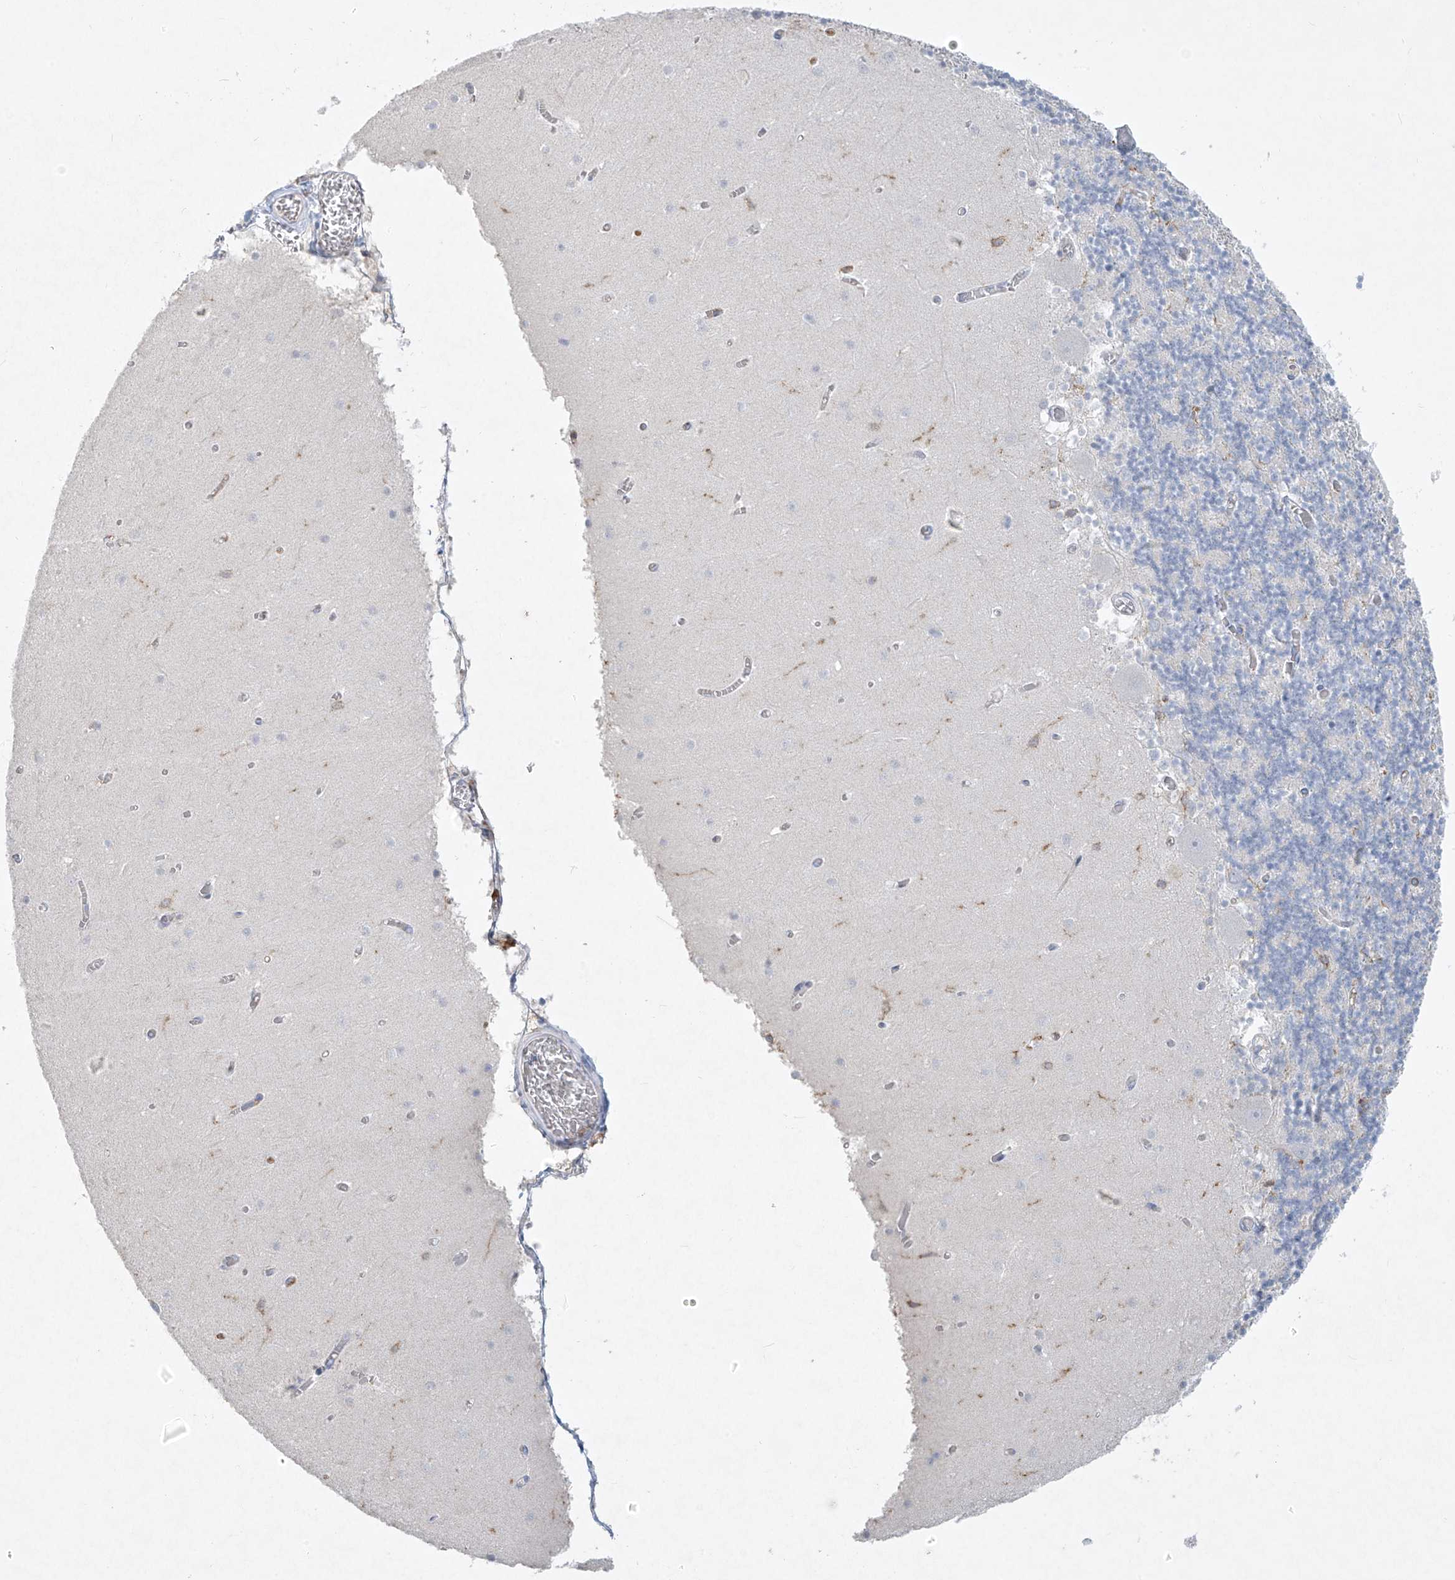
{"staining": {"intensity": "negative", "quantity": "none", "location": "none"}, "tissue": "cerebellum", "cell_type": "Cells in granular layer", "image_type": "normal", "snomed": [{"axis": "morphology", "description": "Normal tissue, NOS"}, {"axis": "topography", "description": "Cerebellum"}], "caption": "This is a photomicrograph of immunohistochemistry staining of normal cerebellum, which shows no positivity in cells in granular layer. The staining is performed using DAB brown chromogen with nuclei counter-stained in using hematoxylin.", "gene": "FCGR3A", "patient": {"sex": "female", "age": 28}}